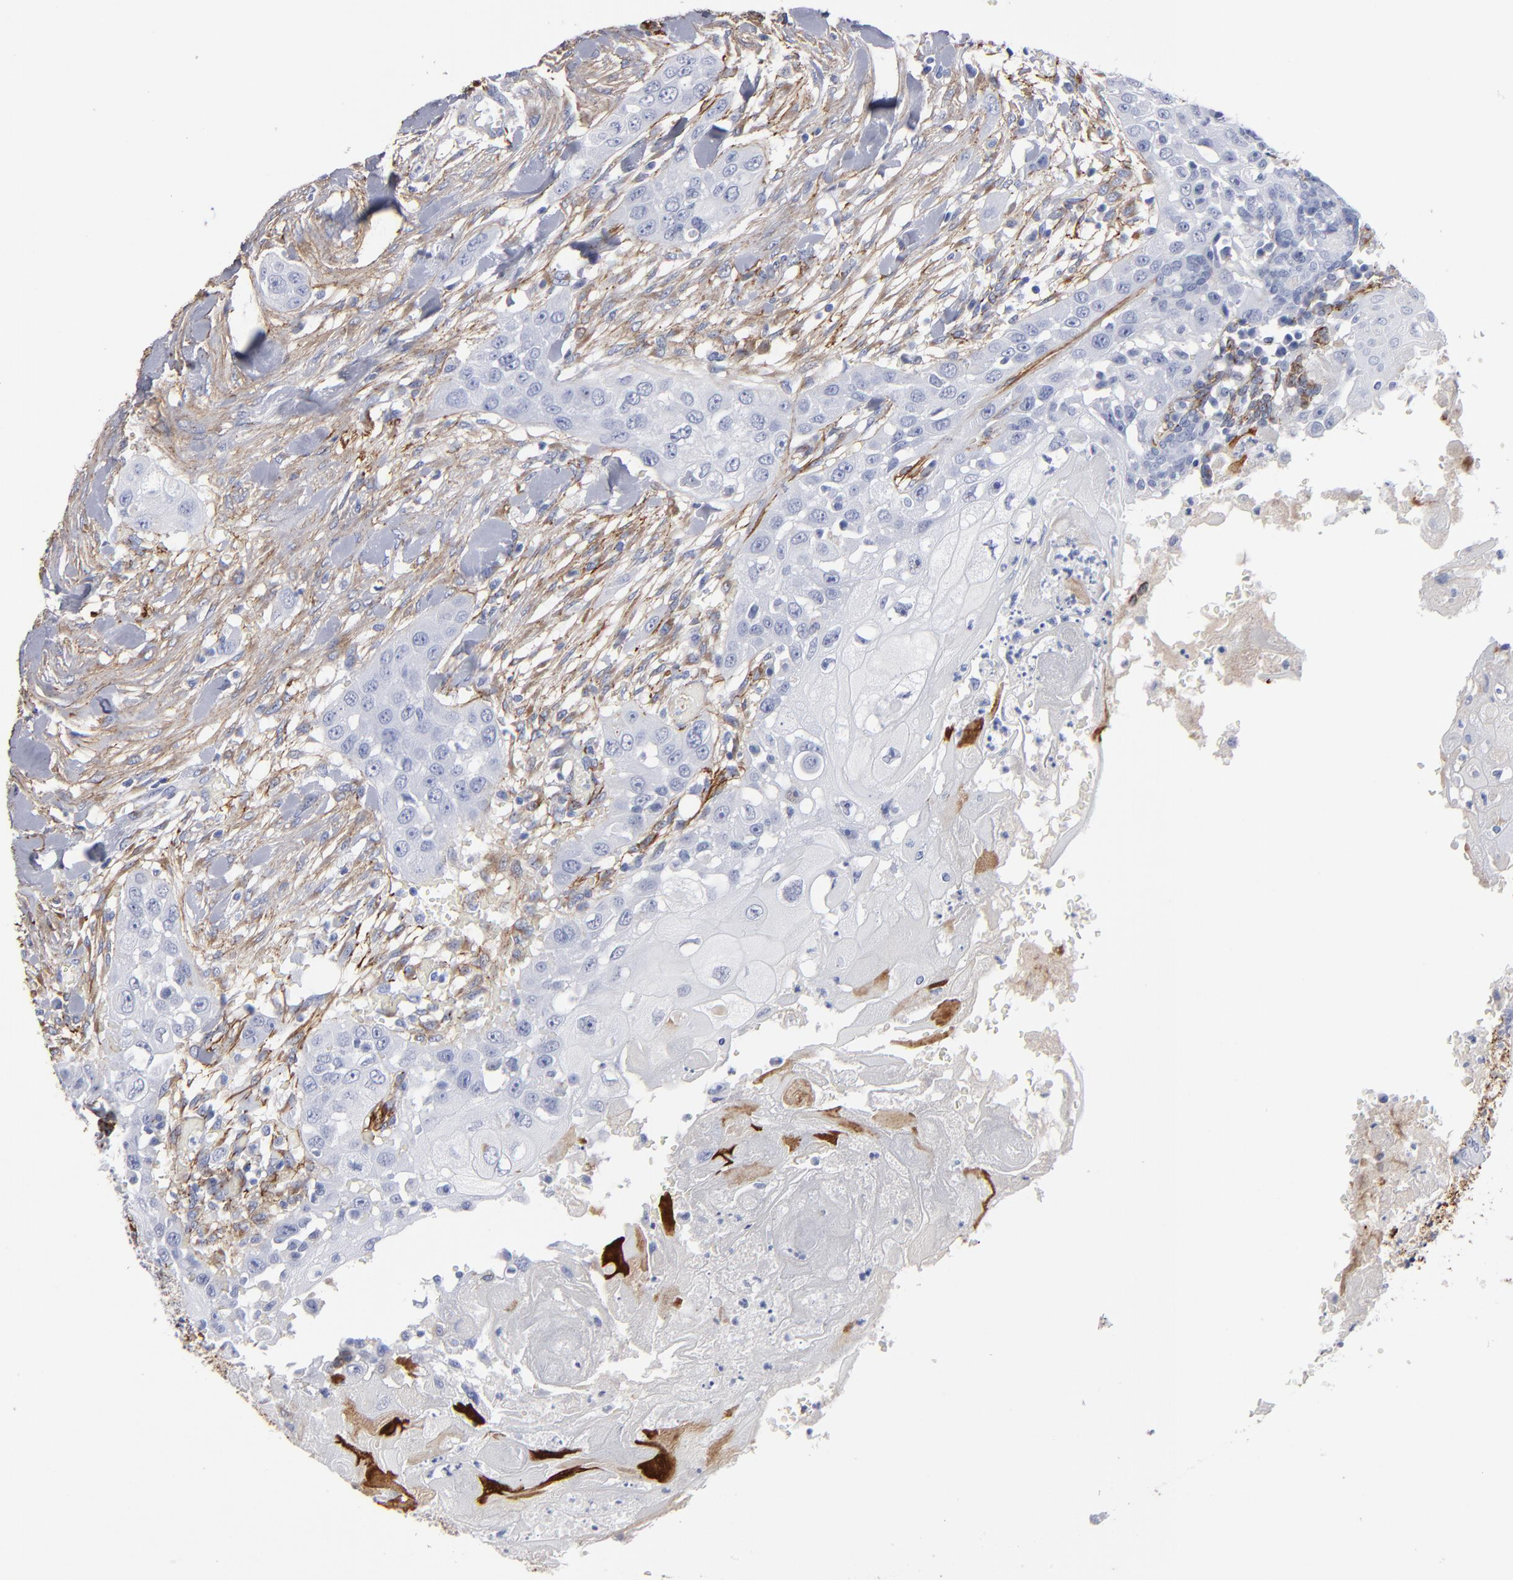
{"staining": {"intensity": "negative", "quantity": "none", "location": "none"}, "tissue": "head and neck cancer", "cell_type": "Tumor cells", "image_type": "cancer", "snomed": [{"axis": "morphology", "description": "Neoplasm, malignant, NOS"}, {"axis": "topography", "description": "Salivary gland"}, {"axis": "topography", "description": "Head-Neck"}], "caption": "Tumor cells show no significant protein positivity in head and neck malignant neoplasm.", "gene": "EMILIN1", "patient": {"sex": "male", "age": 43}}